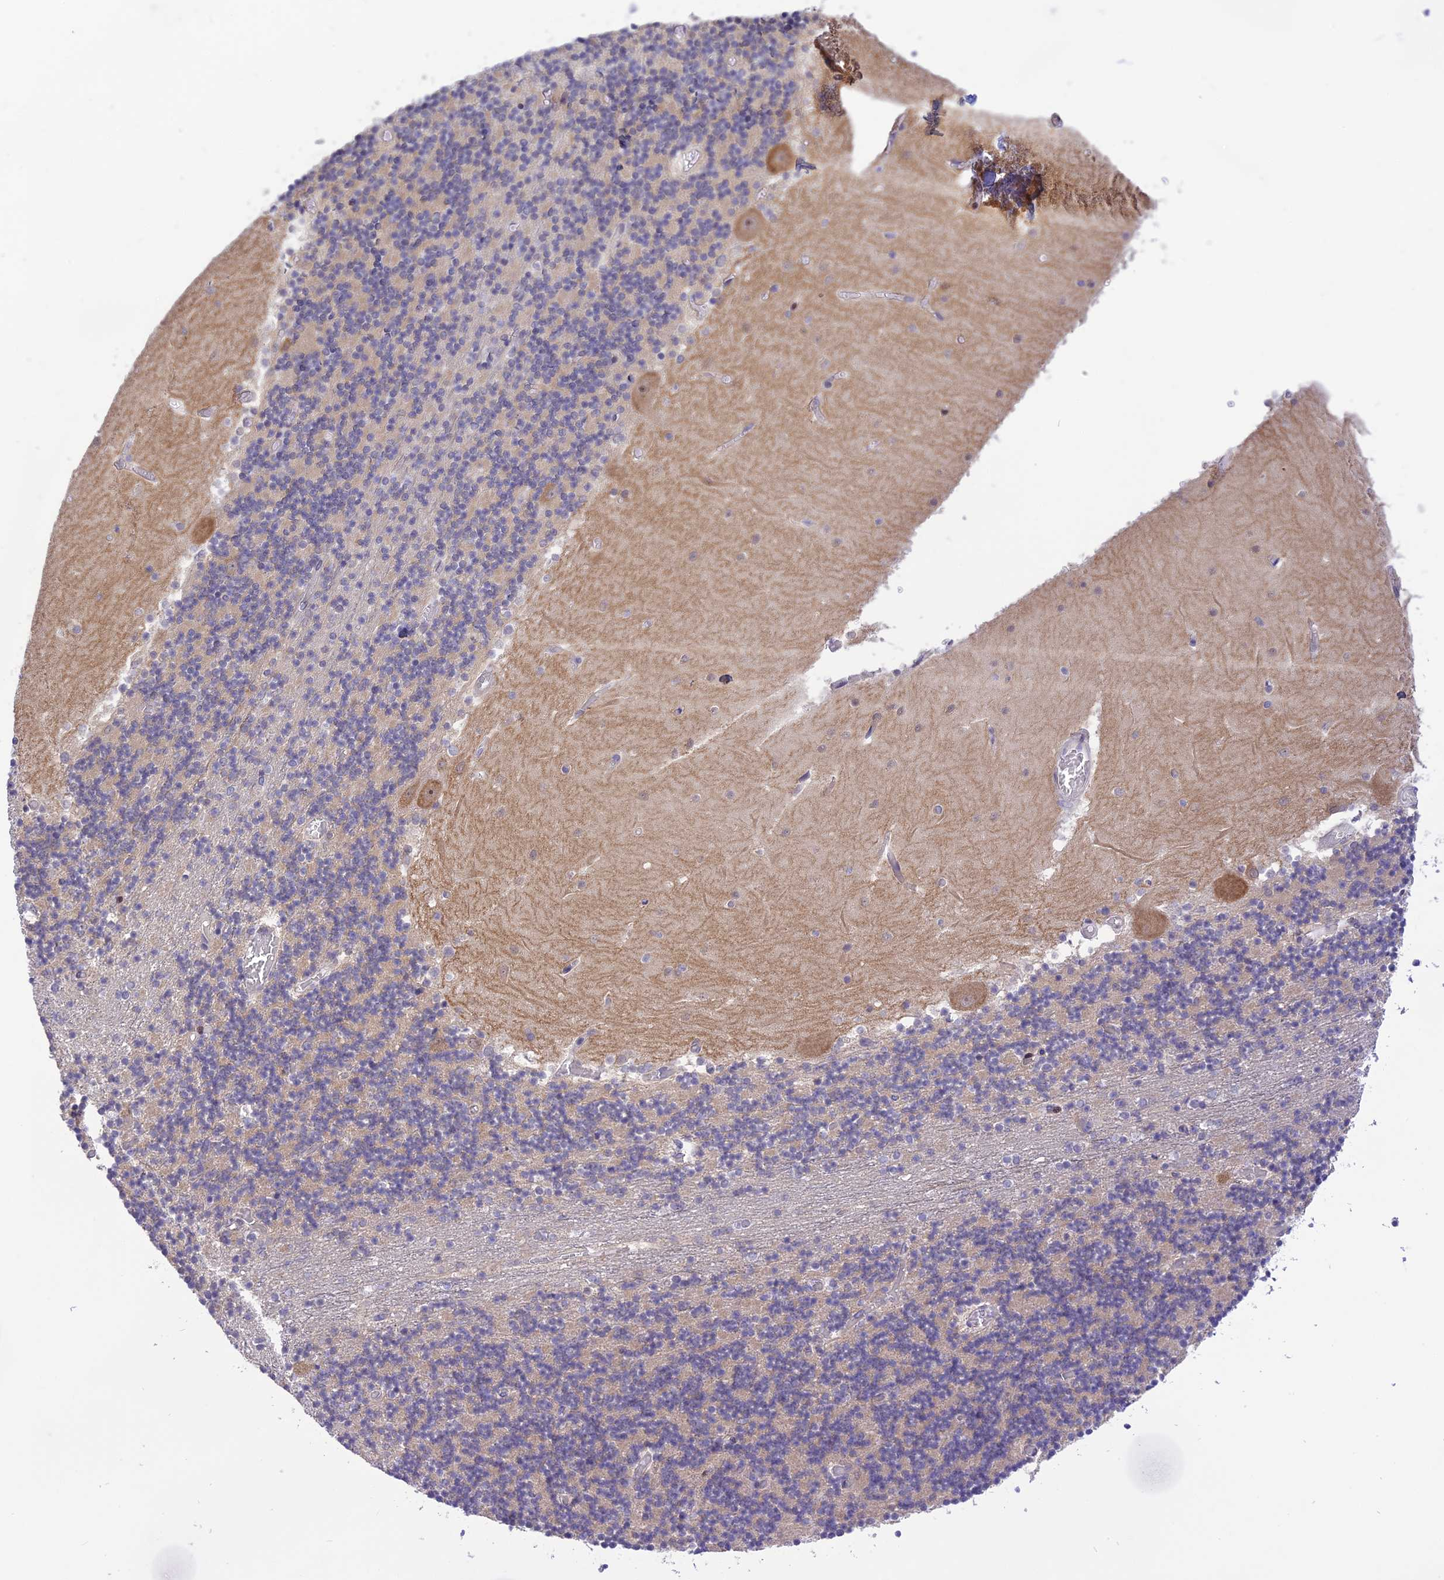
{"staining": {"intensity": "negative", "quantity": "none", "location": "none"}, "tissue": "cerebellum", "cell_type": "Cells in granular layer", "image_type": "normal", "snomed": [{"axis": "morphology", "description": "Normal tissue, NOS"}, {"axis": "topography", "description": "Cerebellum"}], "caption": "DAB (3,3'-diaminobenzidine) immunohistochemical staining of benign human cerebellum shows no significant expression in cells in granular layer.", "gene": "ZNF837", "patient": {"sex": "female", "age": 28}}